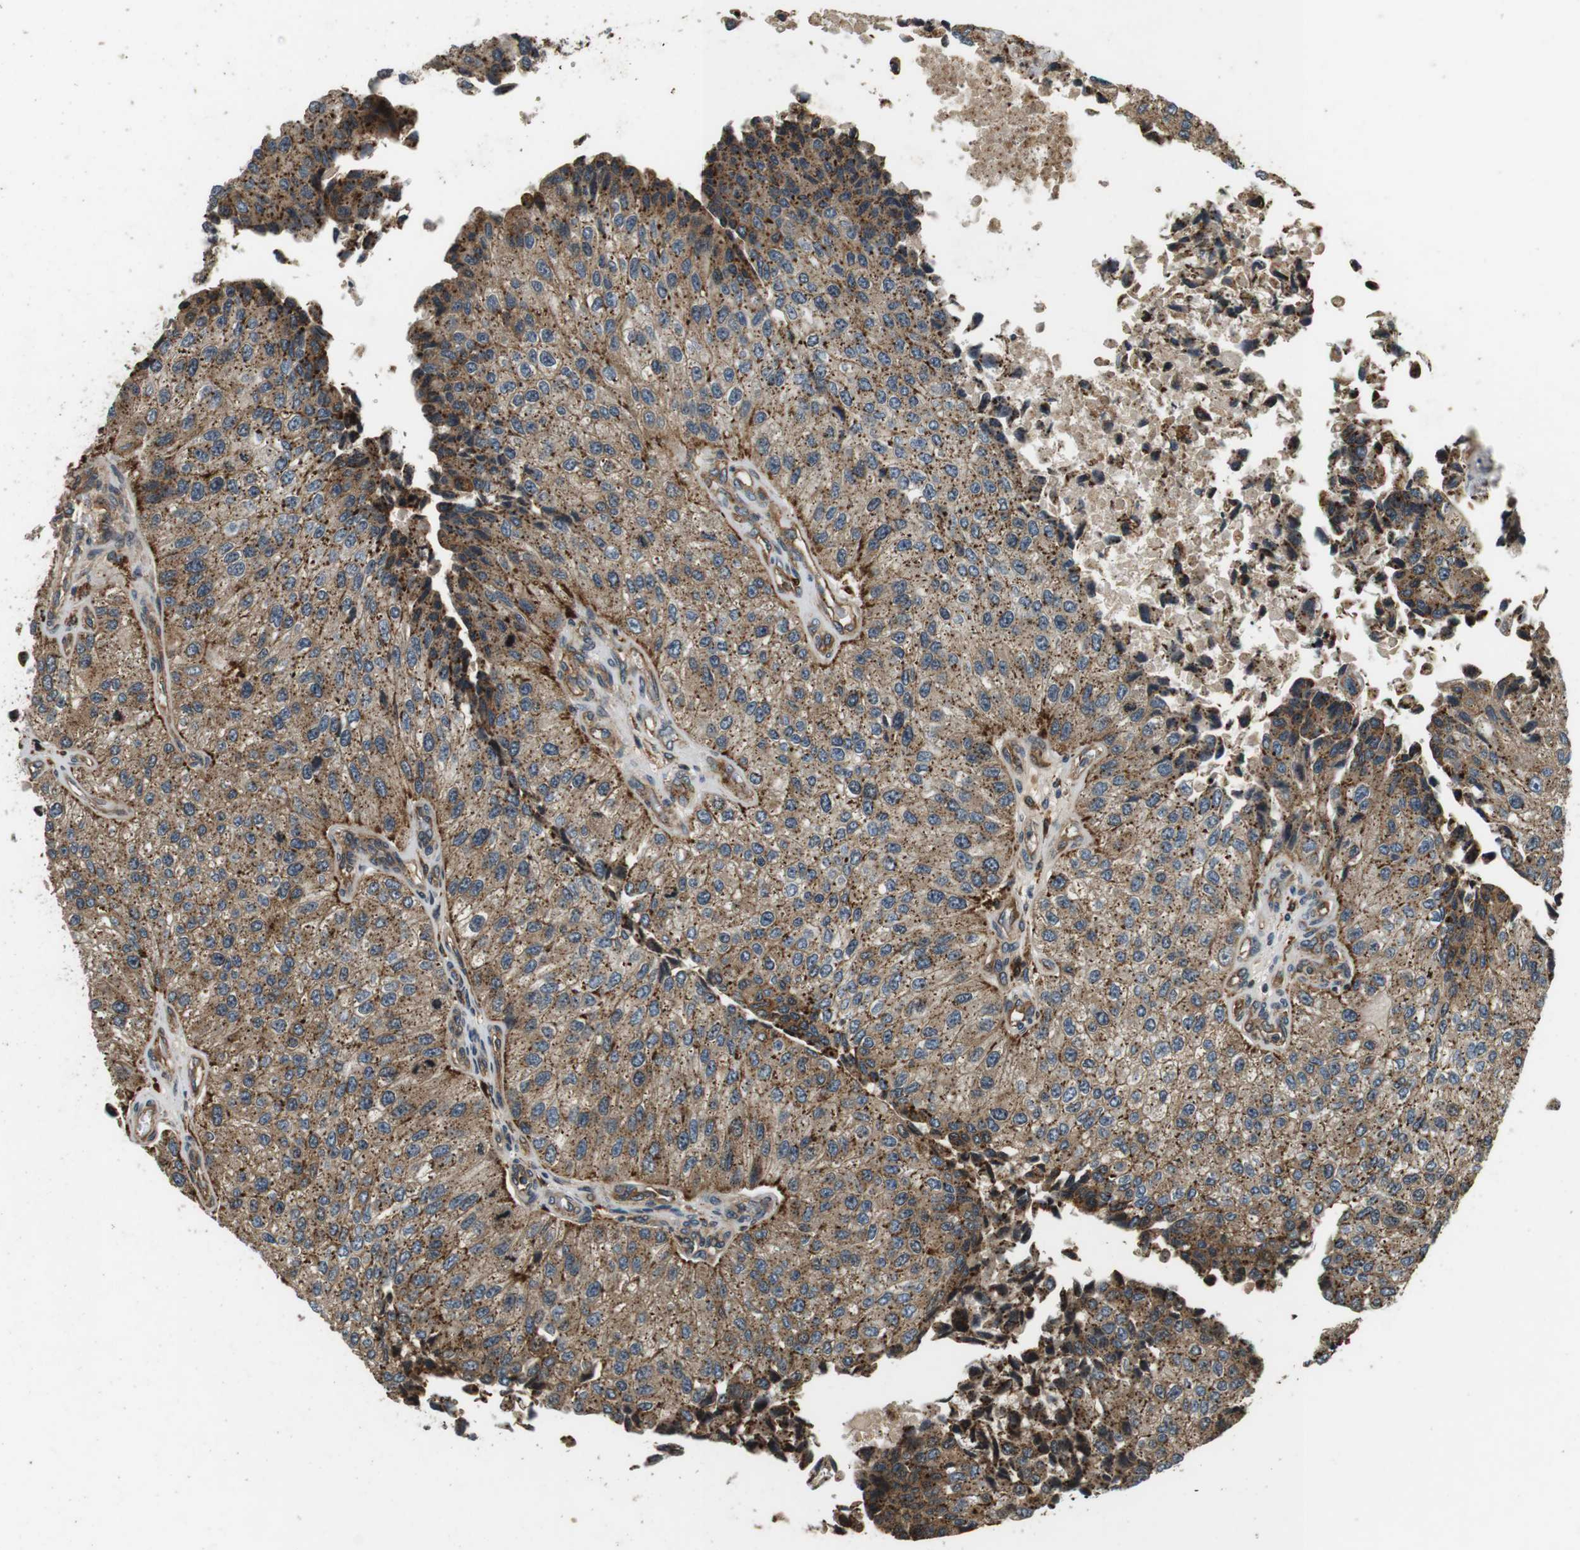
{"staining": {"intensity": "weak", "quantity": ">75%", "location": "cytoplasmic/membranous"}, "tissue": "urothelial cancer", "cell_type": "Tumor cells", "image_type": "cancer", "snomed": [{"axis": "morphology", "description": "Urothelial carcinoma, High grade"}, {"axis": "topography", "description": "Kidney"}, {"axis": "topography", "description": "Urinary bladder"}], "caption": "IHC of human high-grade urothelial carcinoma shows low levels of weak cytoplasmic/membranous expression in about >75% of tumor cells.", "gene": "TXNRD1", "patient": {"sex": "male", "age": 77}}